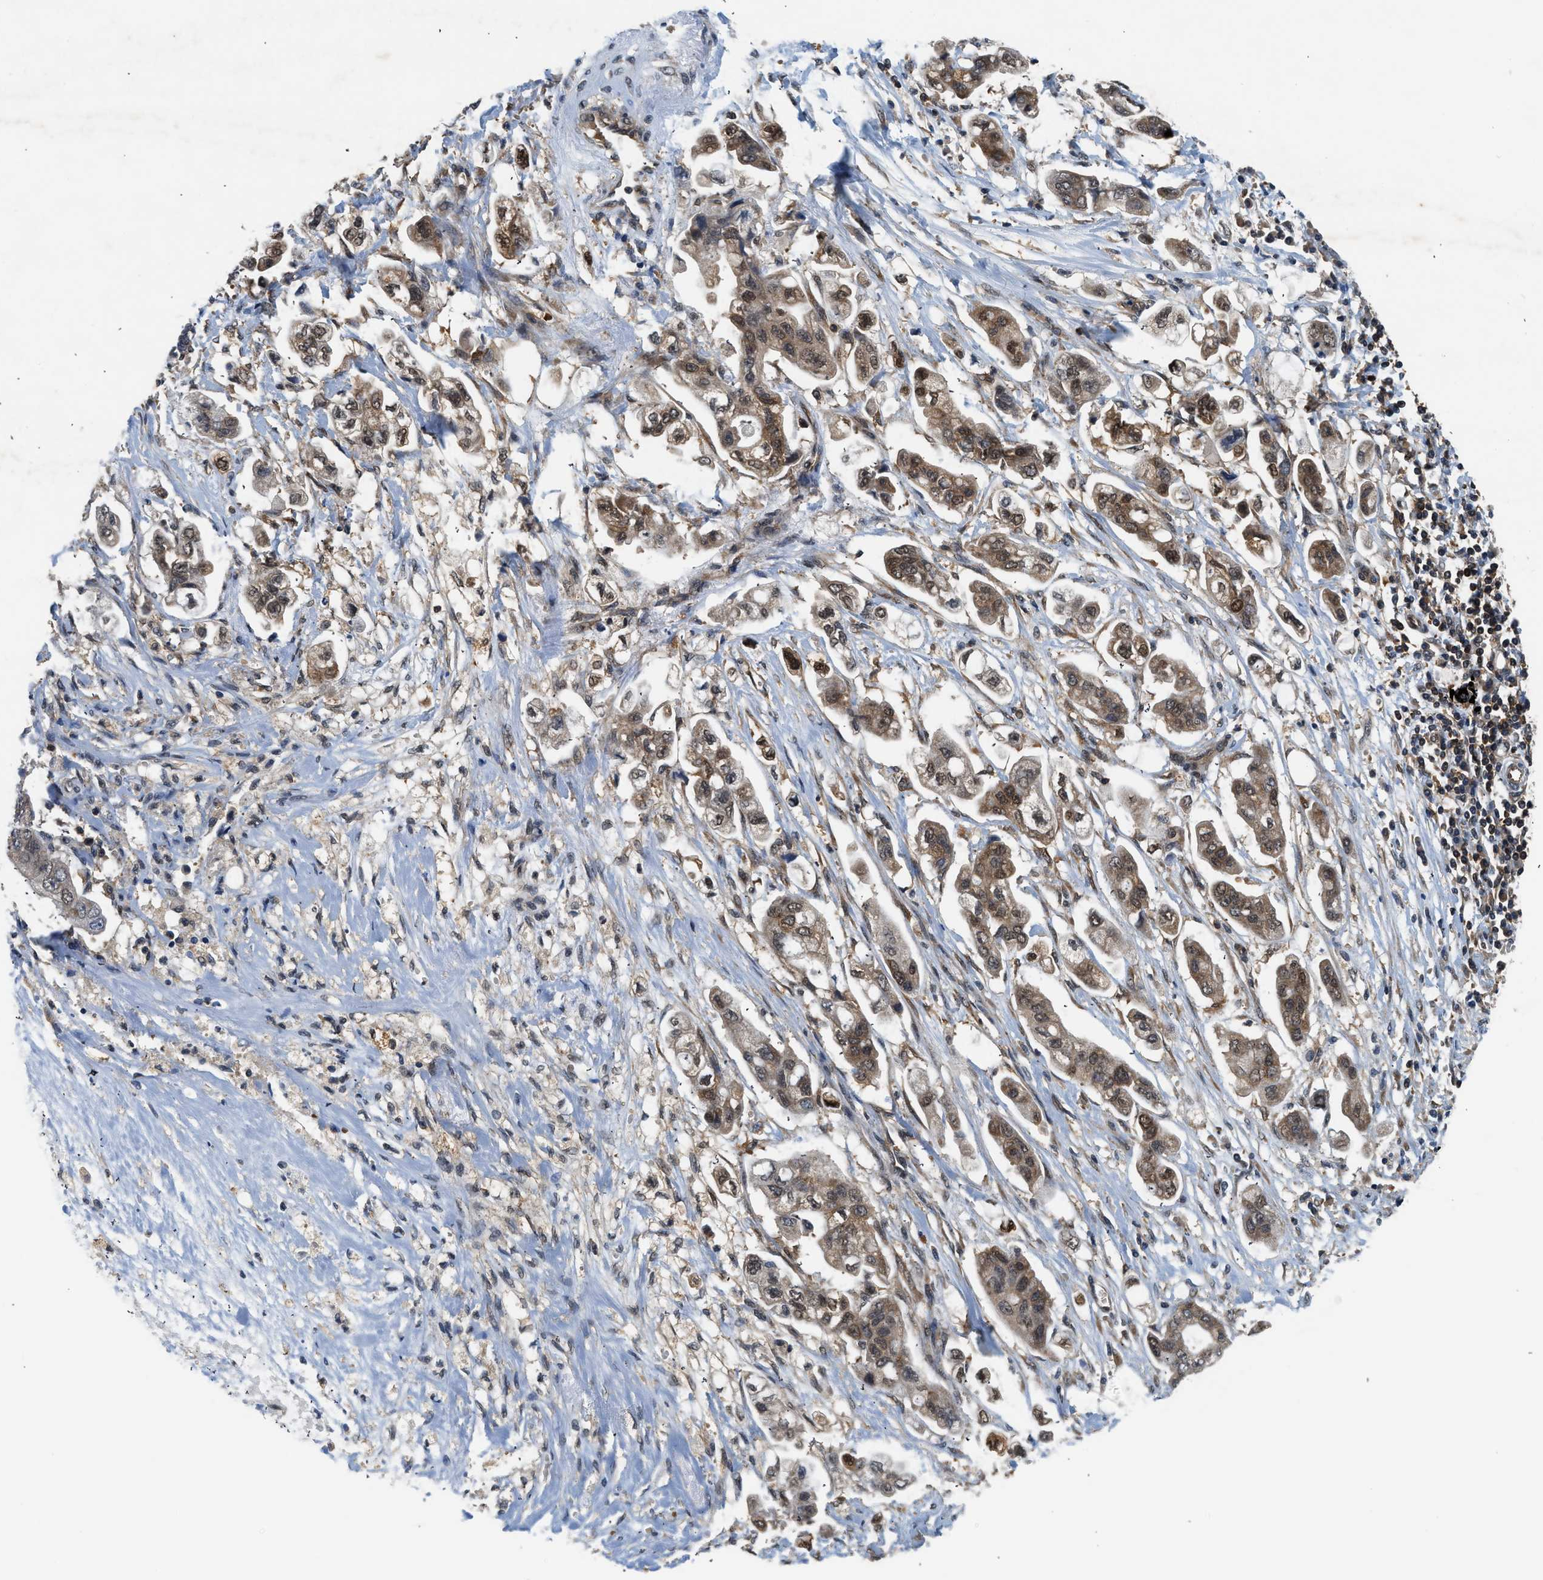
{"staining": {"intensity": "moderate", "quantity": ">75%", "location": "cytoplasmic/membranous,nuclear"}, "tissue": "stomach cancer", "cell_type": "Tumor cells", "image_type": "cancer", "snomed": [{"axis": "morphology", "description": "Adenocarcinoma, NOS"}, {"axis": "topography", "description": "Stomach"}], "caption": "IHC micrograph of human stomach adenocarcinoma stained for a protein (brown), which exhibits medium levels of moderate cytoplasmic/membranous and nuclear expression in approximately >75% of tumor cells.", "gene": "OXSR1", "patient": {"sex": "male", "age": 62}}